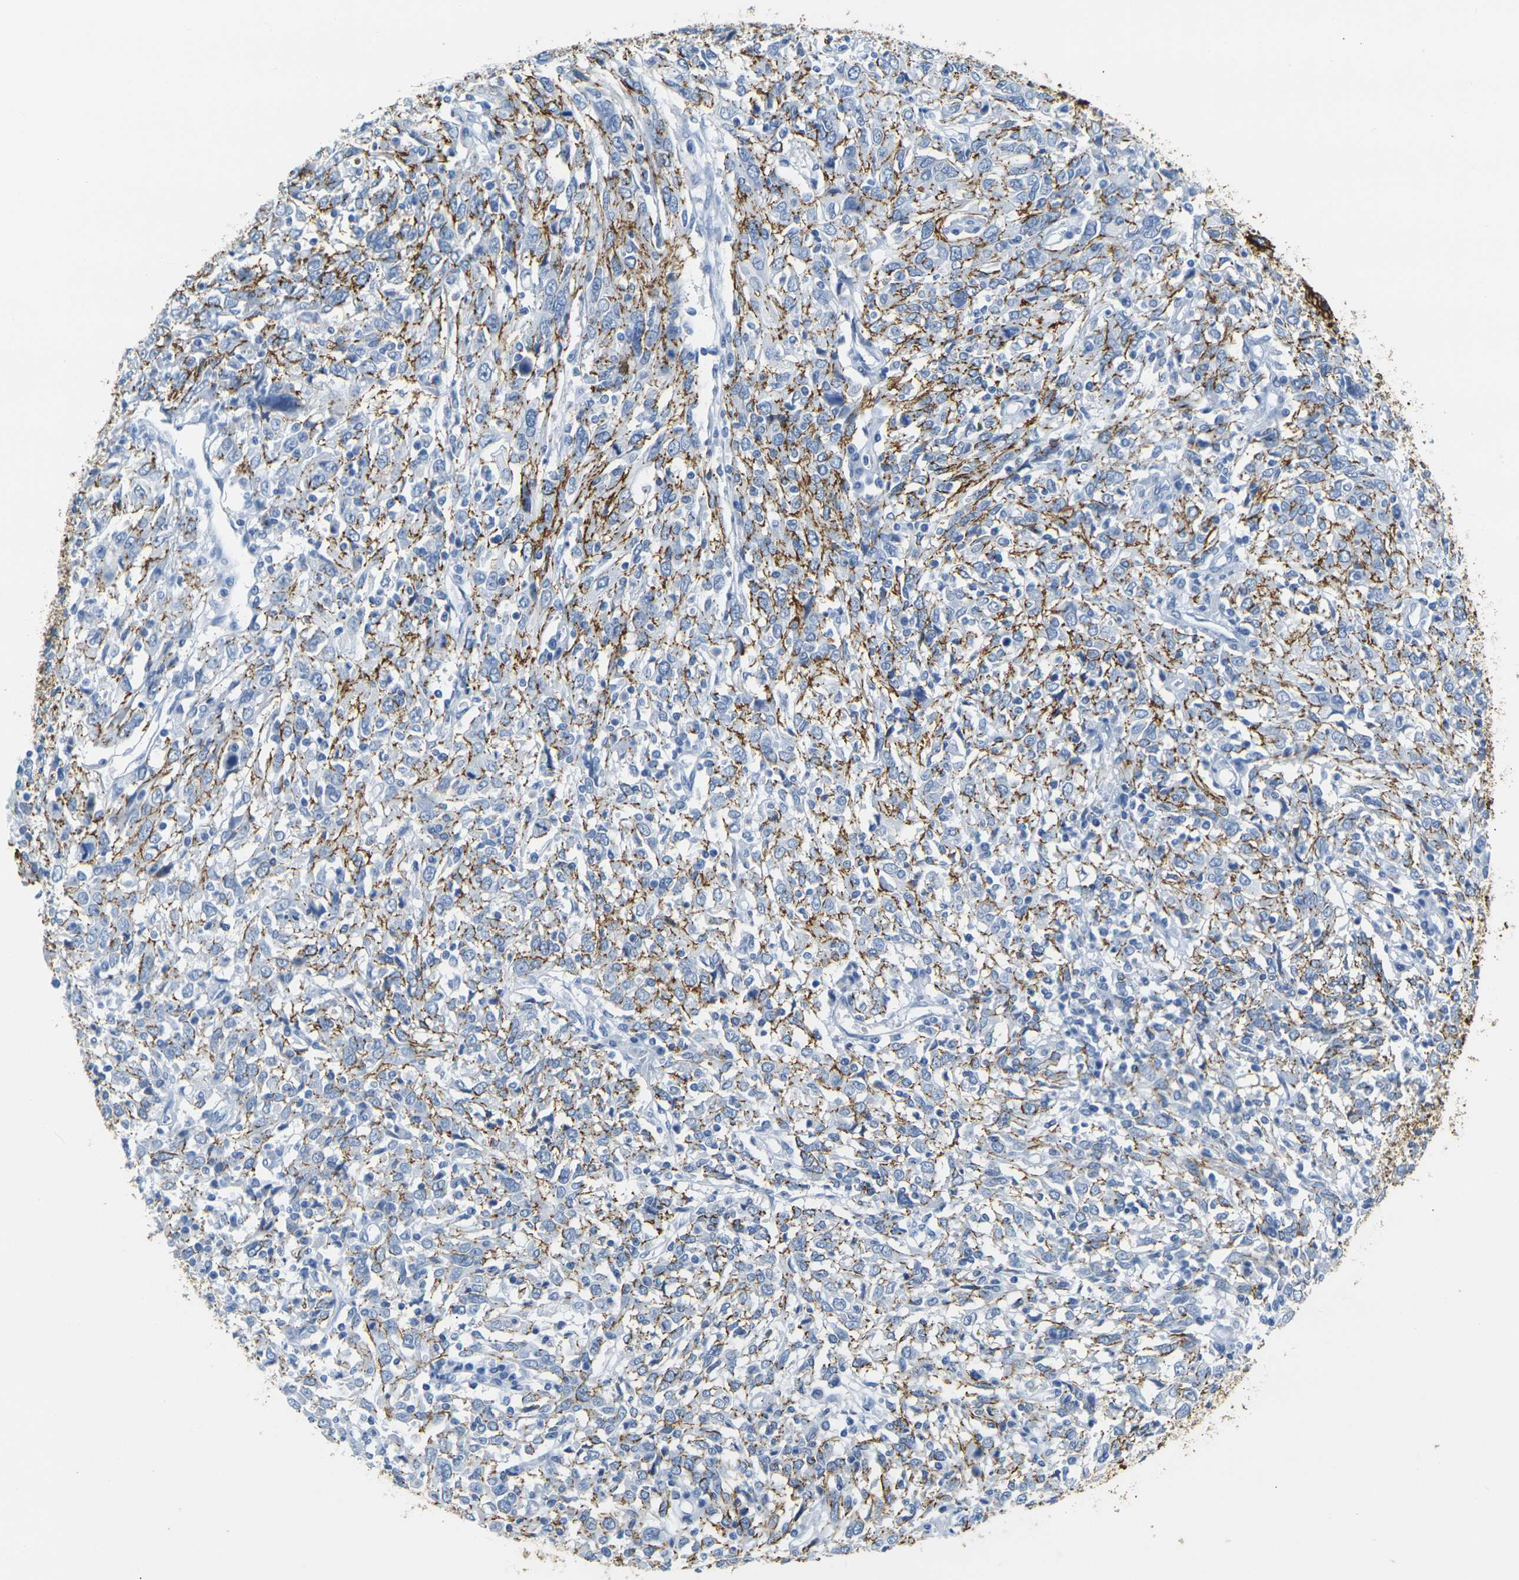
{"staining": {"intensity": "strong", "quantity": "25%-75%", "location": "cytoplasmic/membranous"}, "tissue": "cervical cancer", "cell_type": "Tumor cells", "image_type": "cancer", "snomed": [{"axis": "morphology", "description": "Squamous cell carcinoma, NOS"}, {"axis": "topography", "description": "Cervix"}], "caption": "High-power microscopy captured an immunohistochemistry (IHC) image of squamous cell carcinoma (cervical), revealing strong cytoplasmic/membranous positivity in approximately 25%-75% of tumor cells.", "gene": "CLDN7", "patient": {"sex": "female", "age": 46}}